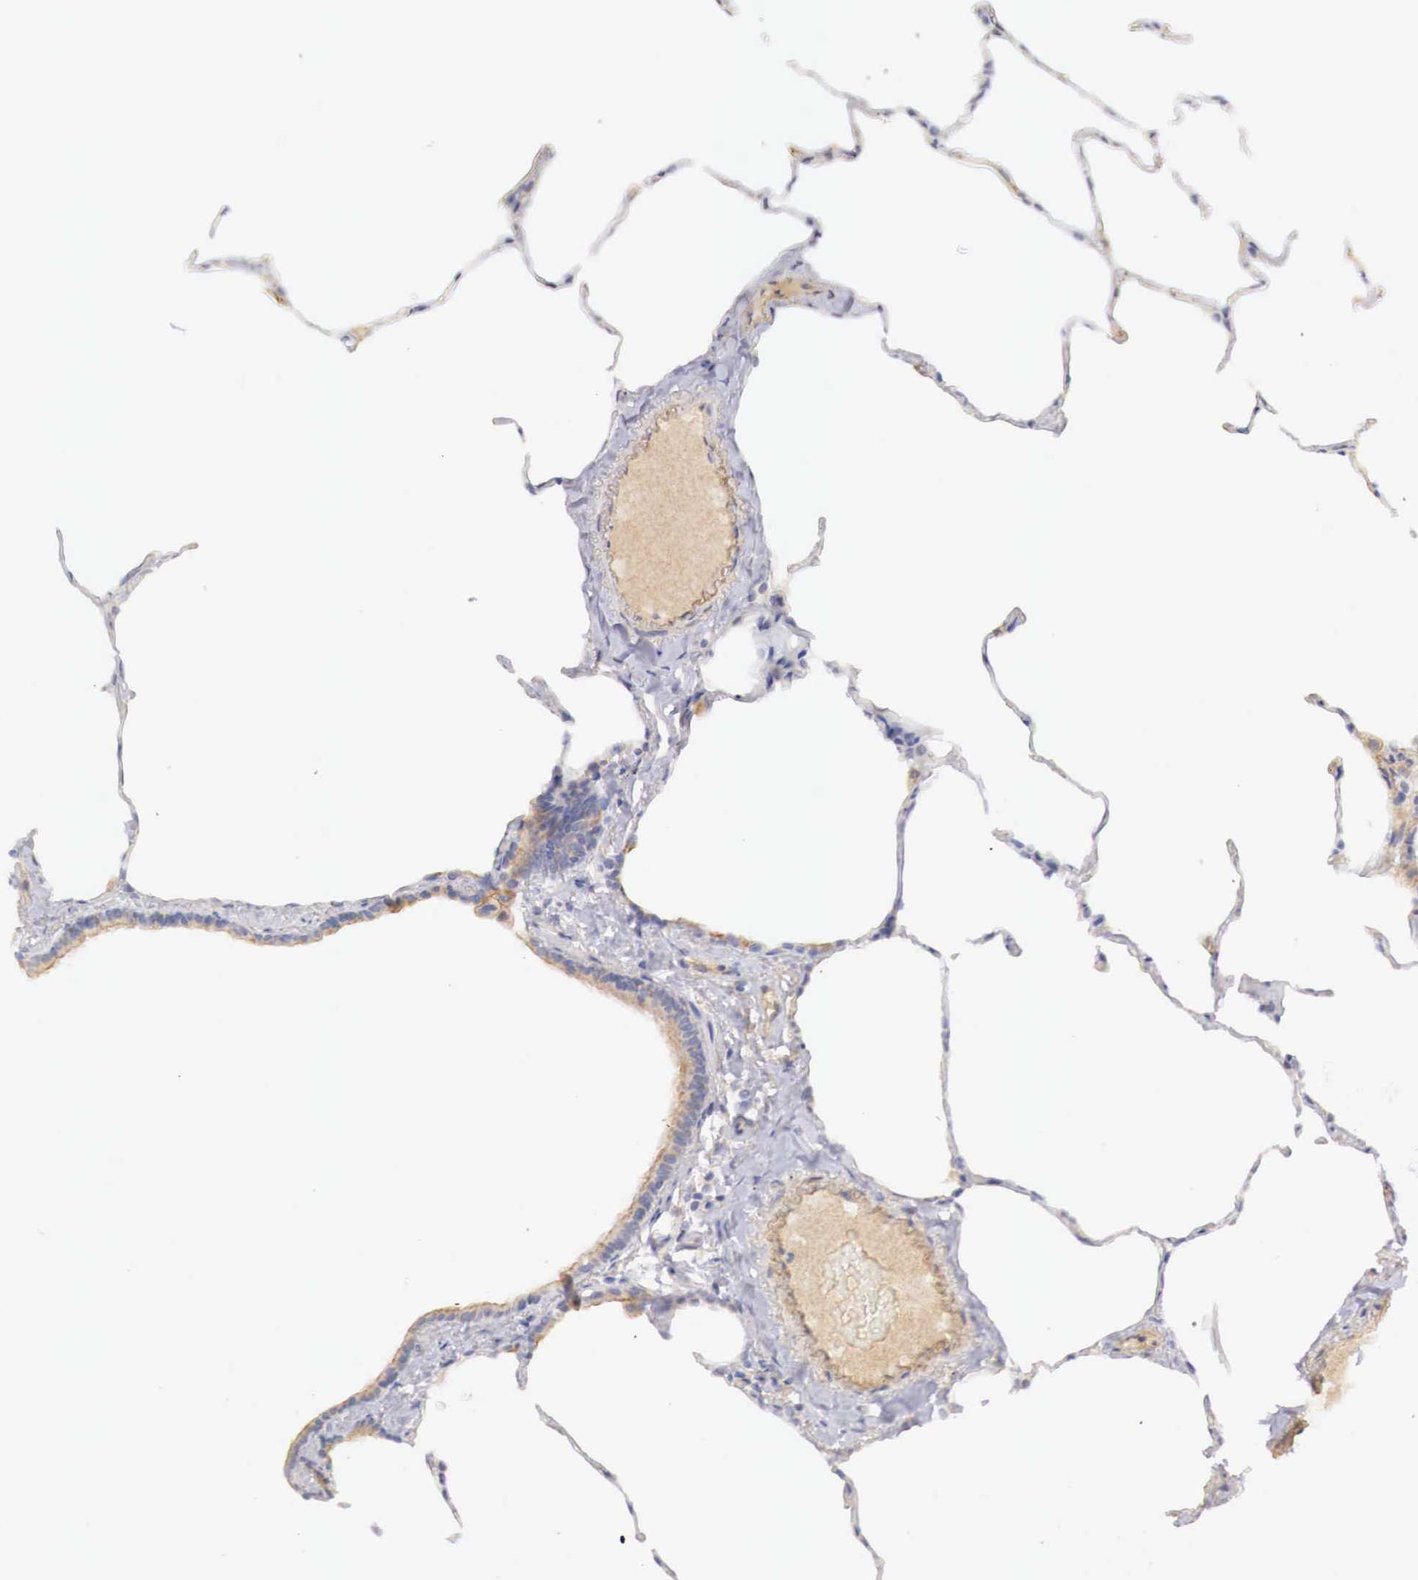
{"staining": {"intensity": "weak", "quantity": "25%-75%", "location": "cytoplasmic/membranous"}, "tissue": "lung", "cell_type": "Alveolar cells", "image_type": "normal", "snomed": [{"axis": "morphology", "description": "Normal tissue, NOS"}, {"axis": "topography", "description": "Lung"}], "caption": "Protein staining of unremarkable lung reveals weak cytoplasmic/membranous positivity in about 25%-75% of alveolar cells. Using DAB (brown) and hematoxylin (blue) stains, captured at high magnification using brightfield microscopy.", "gene": "KLHDC7B", "patient": {"sex": "female", "age": 75}}